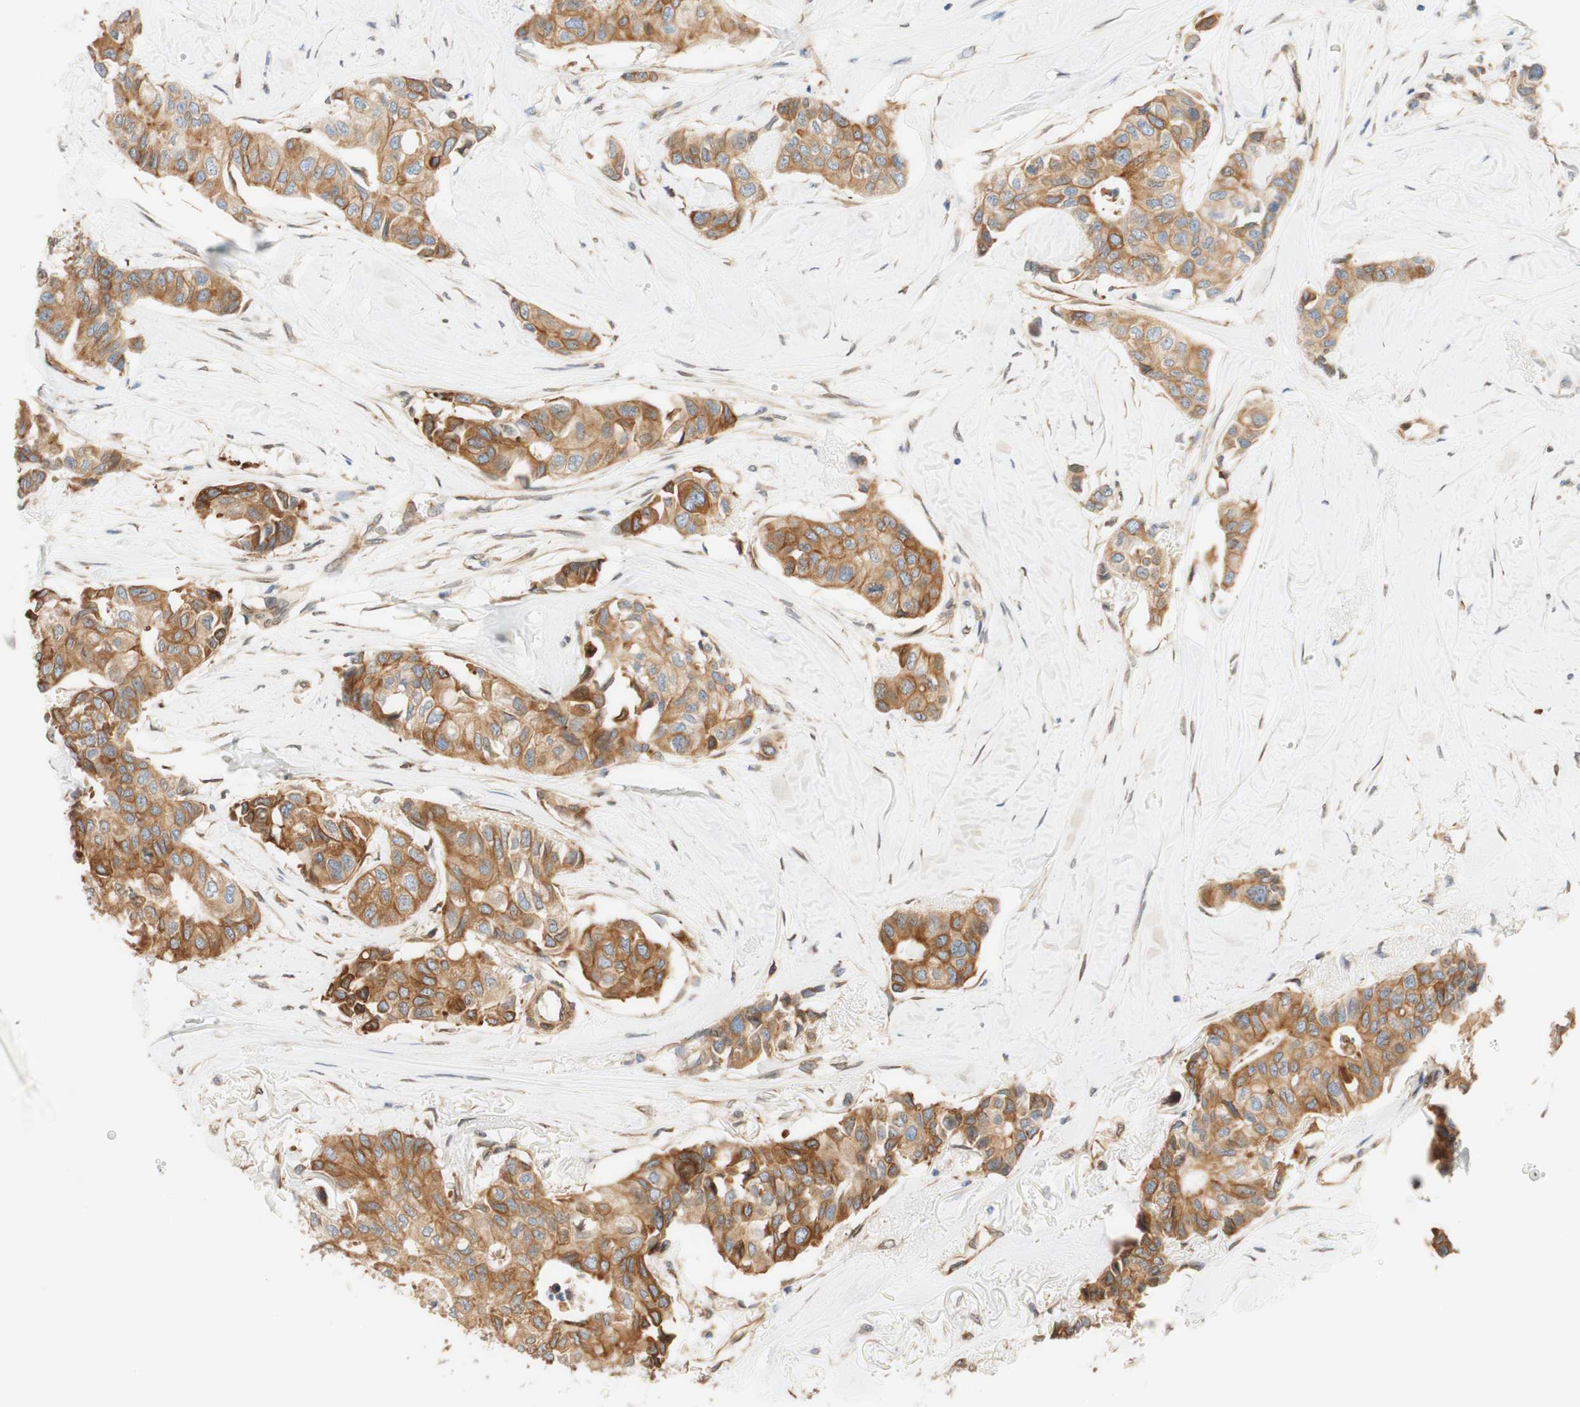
{"staining": {"intensity": "moderate", "quantity": ">75%", "location": "cytoplasmic/membranous"}, "tissue": "breast cancer", "cell_type": "Tumor cells", "image_type": "cancer", "snomed": [{"axis": "morphology", "description": "Duct carcinoma"}, {"axis": "topography", "description": "Breast"}], "caption": "Brown immunohistochemical staining in breast cancer (infiltrating ductal carcinoma) demonstrates moderate cytoplasmic/membranous expression in approximately >75% of tumor cells. (brown staining indicates protein expression, while blue staining denotes nuclei).", "gene": "ENDOD1", "patient": {"sex": "female", "age": 80}}